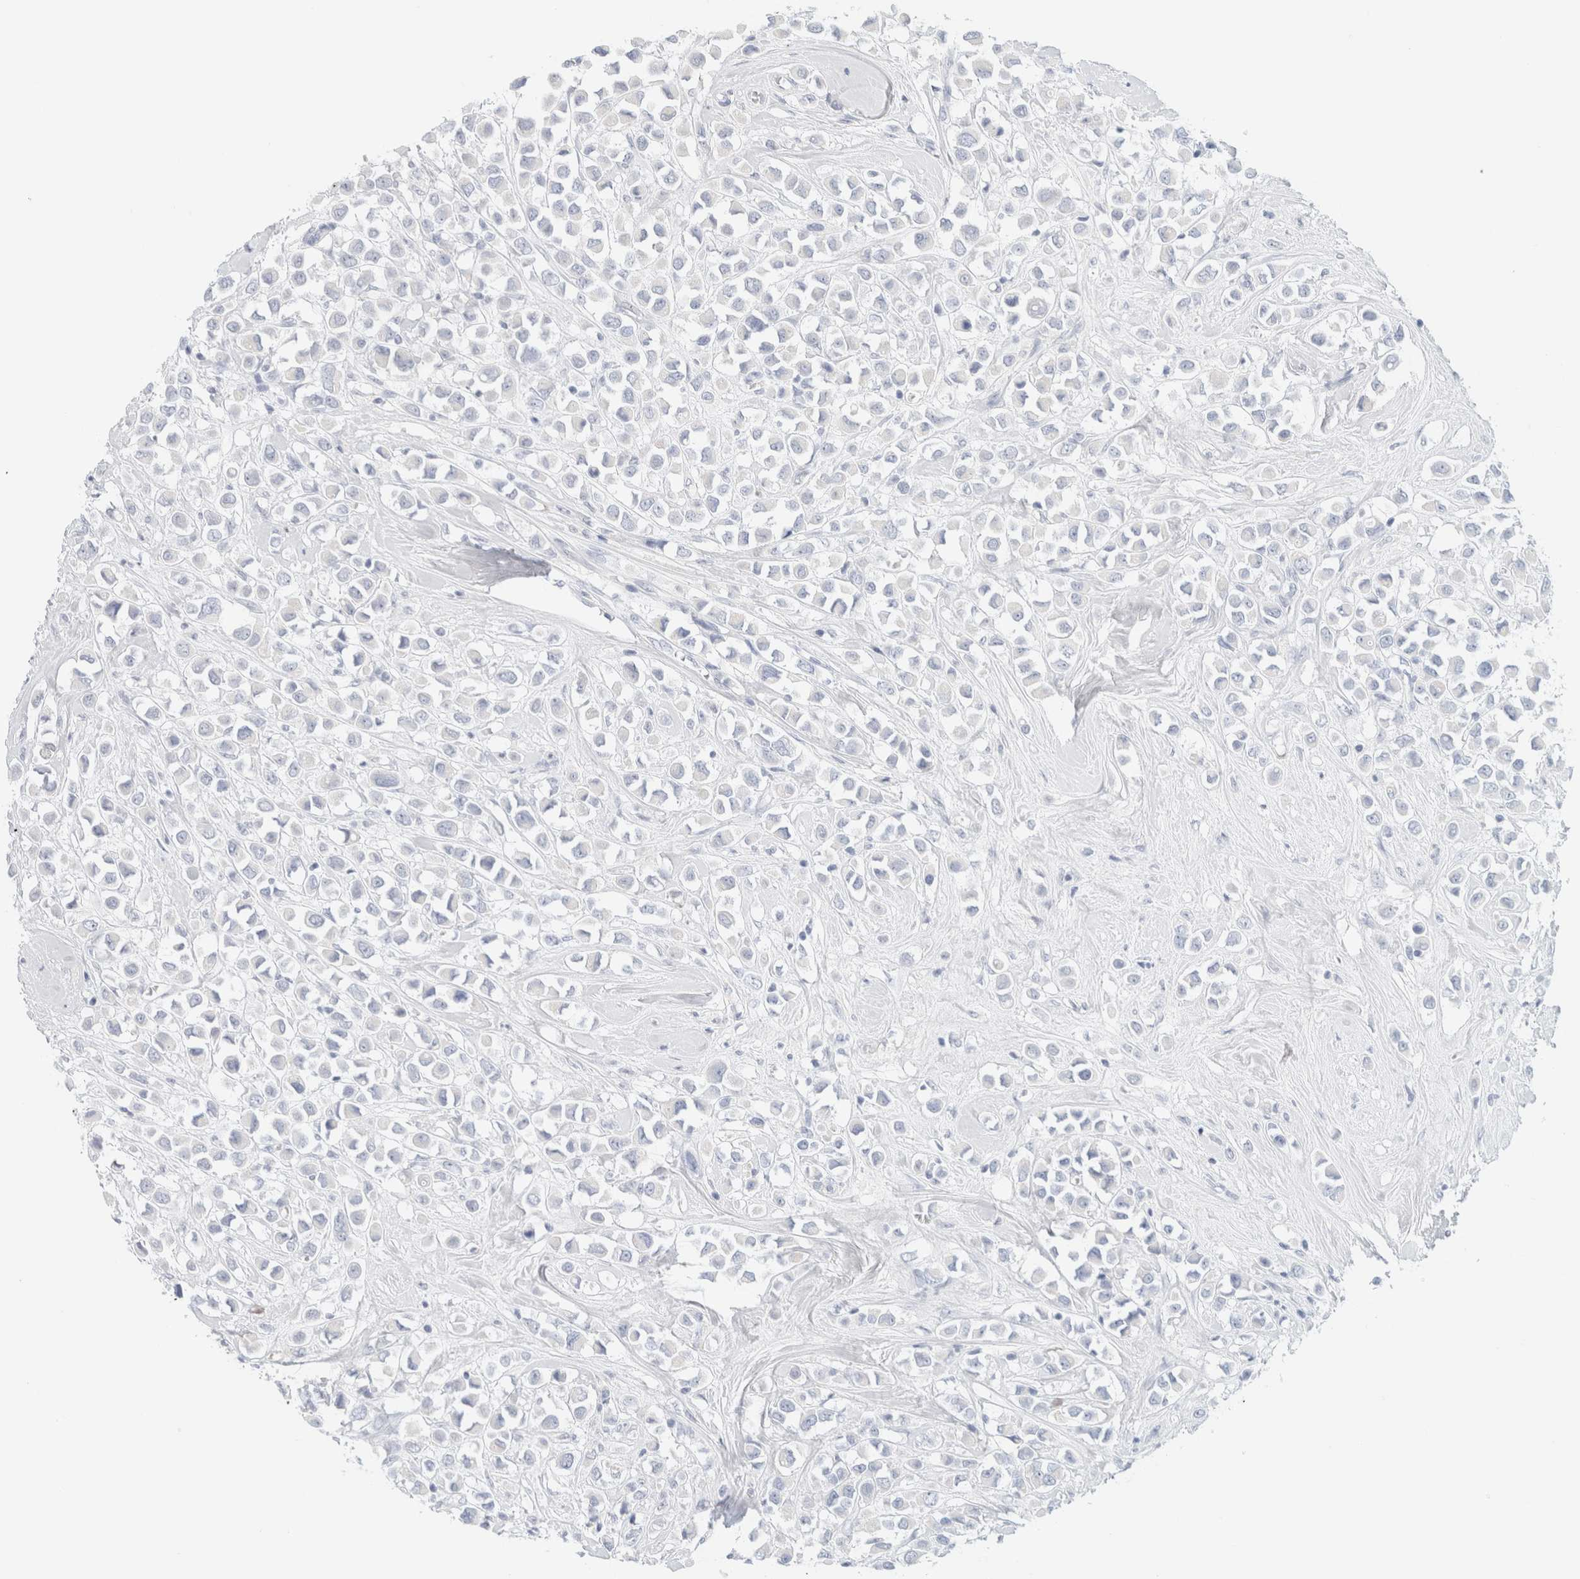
{"staining": {"intensity": "negative", "quantity": "none", "location": "none"}, "tissue": "breast cancer", "cell_type": "Tumor cells", "image_type": "cancer", "snomed": [{"axis": "morphology", "description": "Duct carcinoma"}, {"axis": "topography", "description": "Breast"}], "caption": "Micrograph shows no significant protein positivity in tumor cells of infiltrating ductal carcinoma (breast).", "gene": "HEXD", "patient": {"sex": "female", "age": 61}}